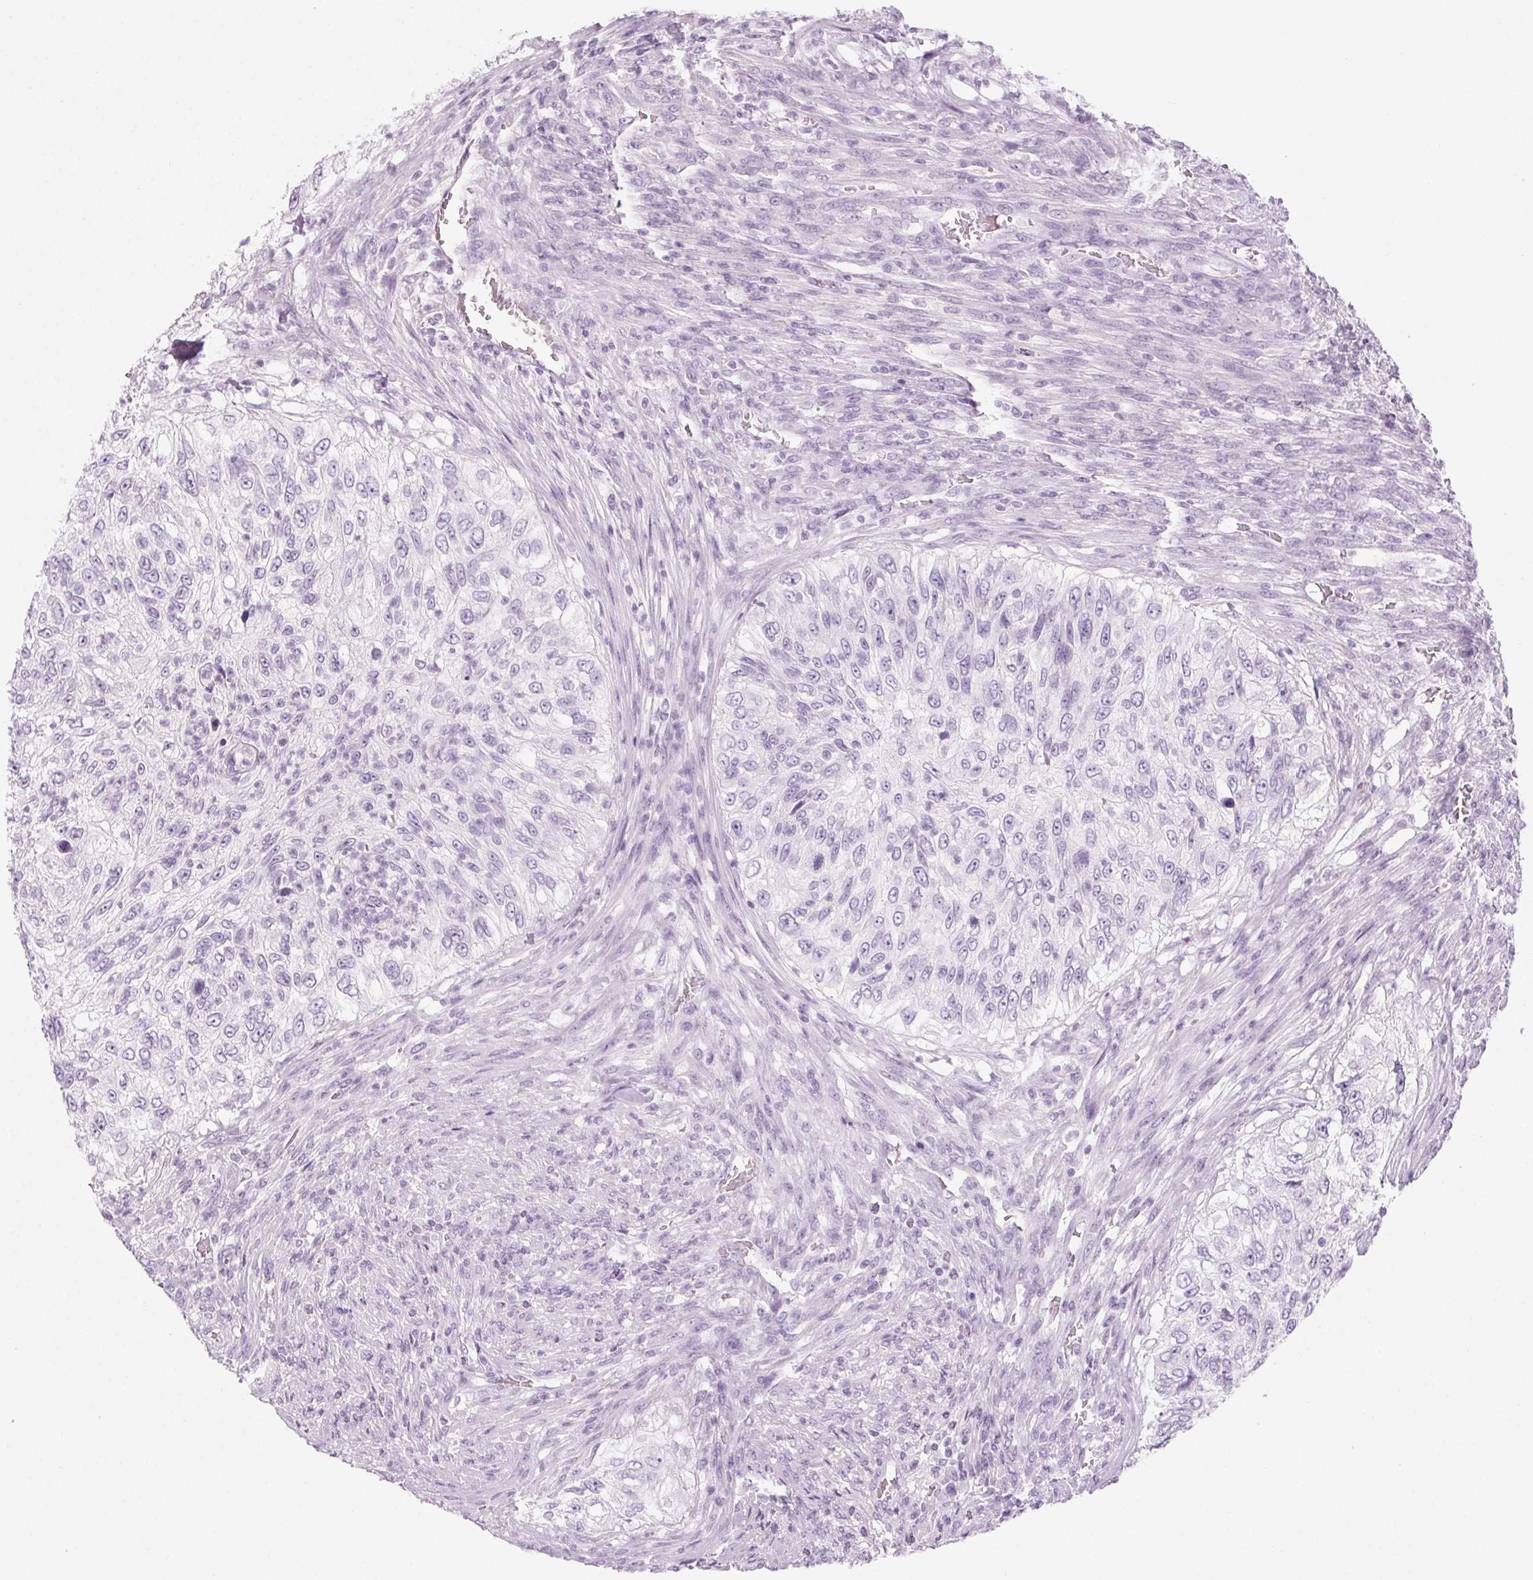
{"staining": {"intensity": "negative", "quantity": "none", "location": "none"}, "tissue": "urothelial cancer", "cell_type": "Tumor cells", "image_type": "cancer", "snomed": [{"axis": "morphology", "description": "Urothelial carcinoma, High grade"}, {"axis": "topography", "description": "Urinary bladder"}], "caption": "The histopathology image demonstrates no significant staining in tumor cells of urothelial cancer.", "gene": "LRP2", "patient": {"sex": "female", "age": 60}}